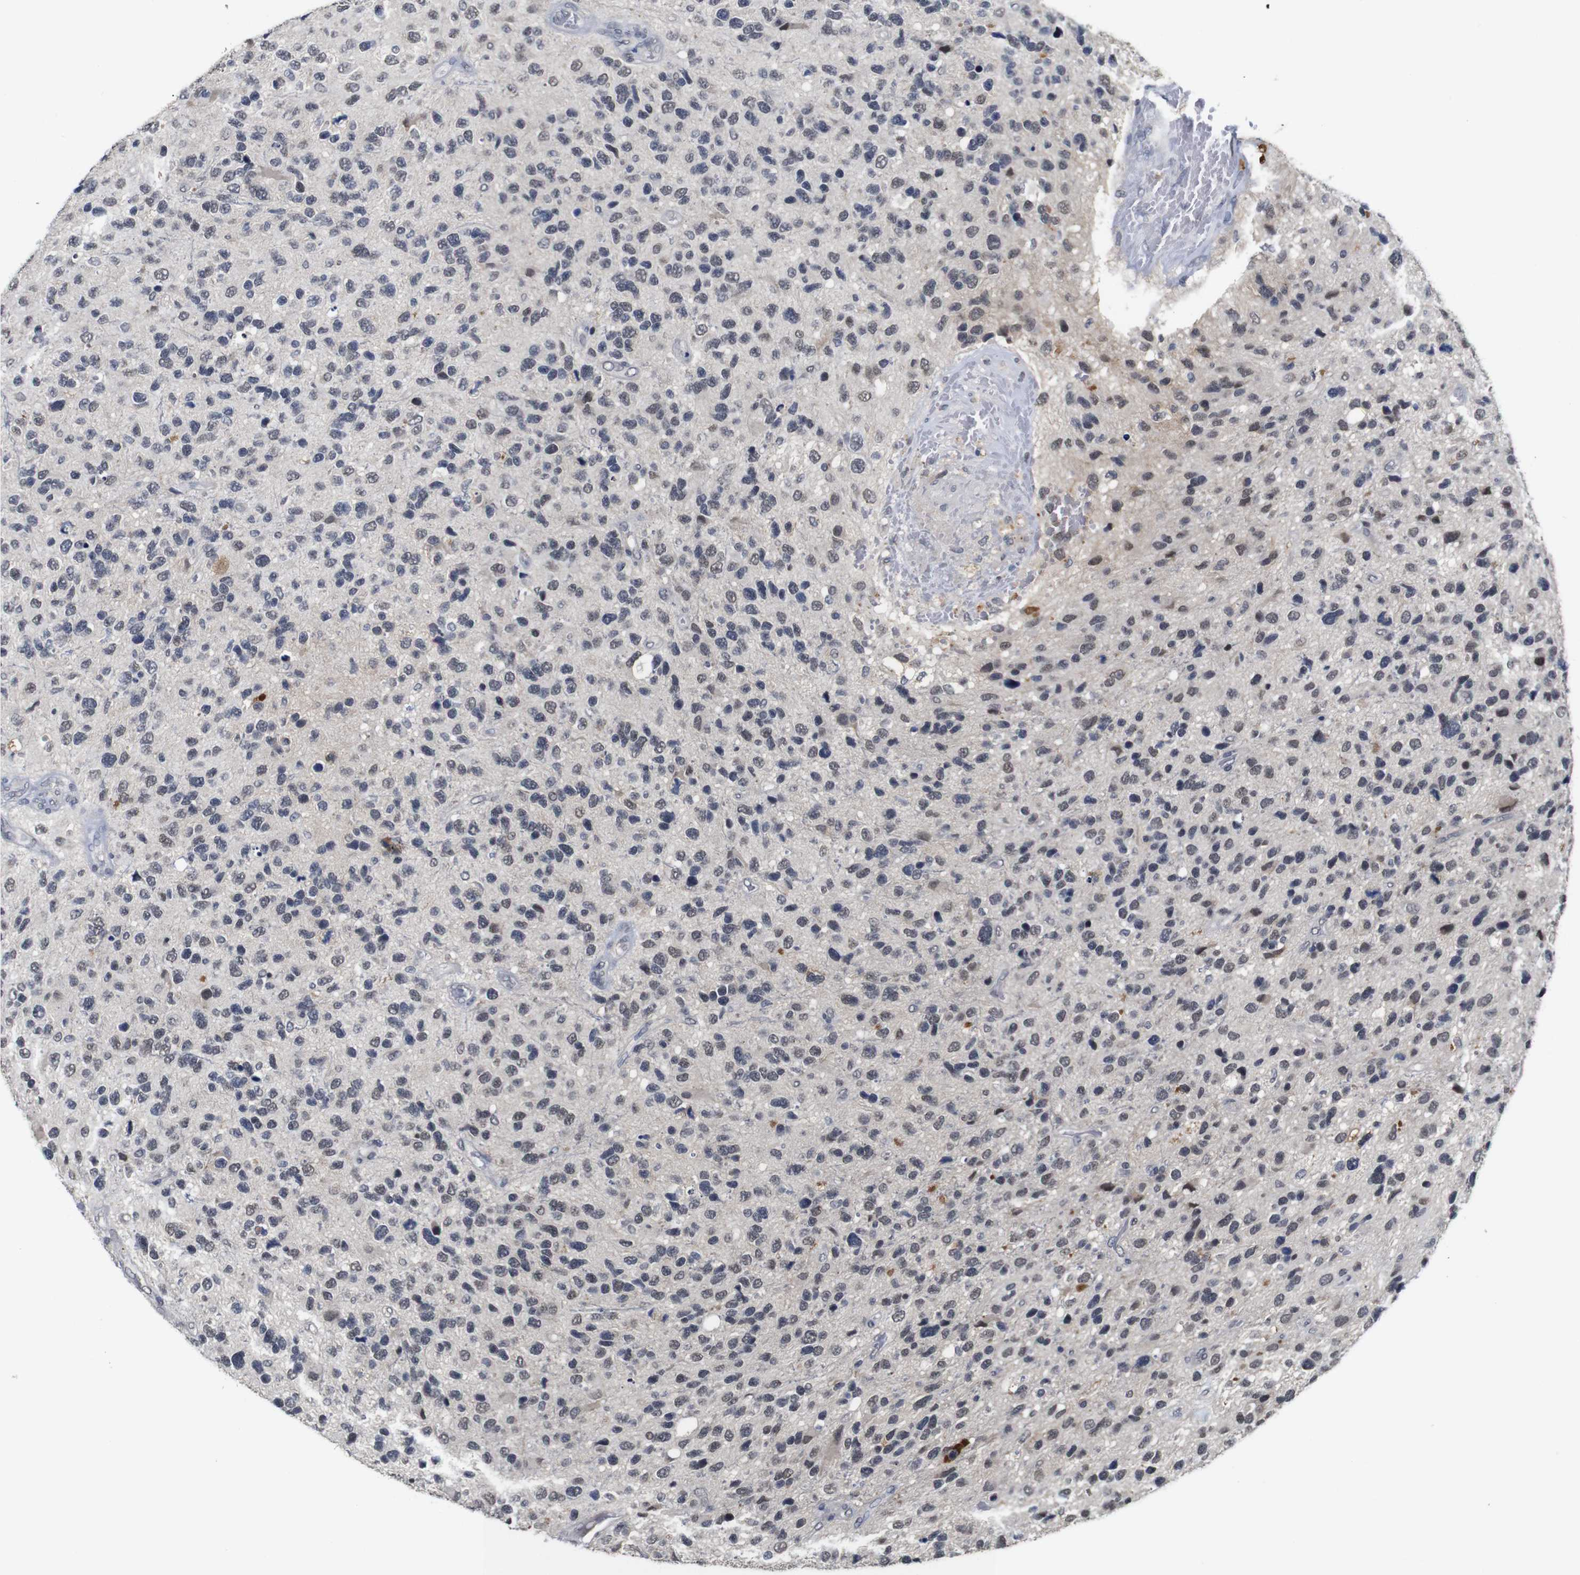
{"staining": {"intensity": "negative", "quantity": "none", "location": "none"}, "tissue": "glioma", "cell_type": "Tumor cells", "image_type": "cancer", "snomed": [{"axis": "morphology", "description": "Glioma, malignant, High grade"}, {"axis": "topography", "description": "Brain"}], "caption": "Immunohistochemistry (IHC) of glioma shows no staining in tumor cells. (Stains: DAB (3,3'-diaminobenzidine) immunohistochemistry (IHC) with hematoxylin counter stain, Microscopy: brightfield microscopy at high magnification).", "gene": "NTRK3", "patient": {"sex": "female", "age": 58}}